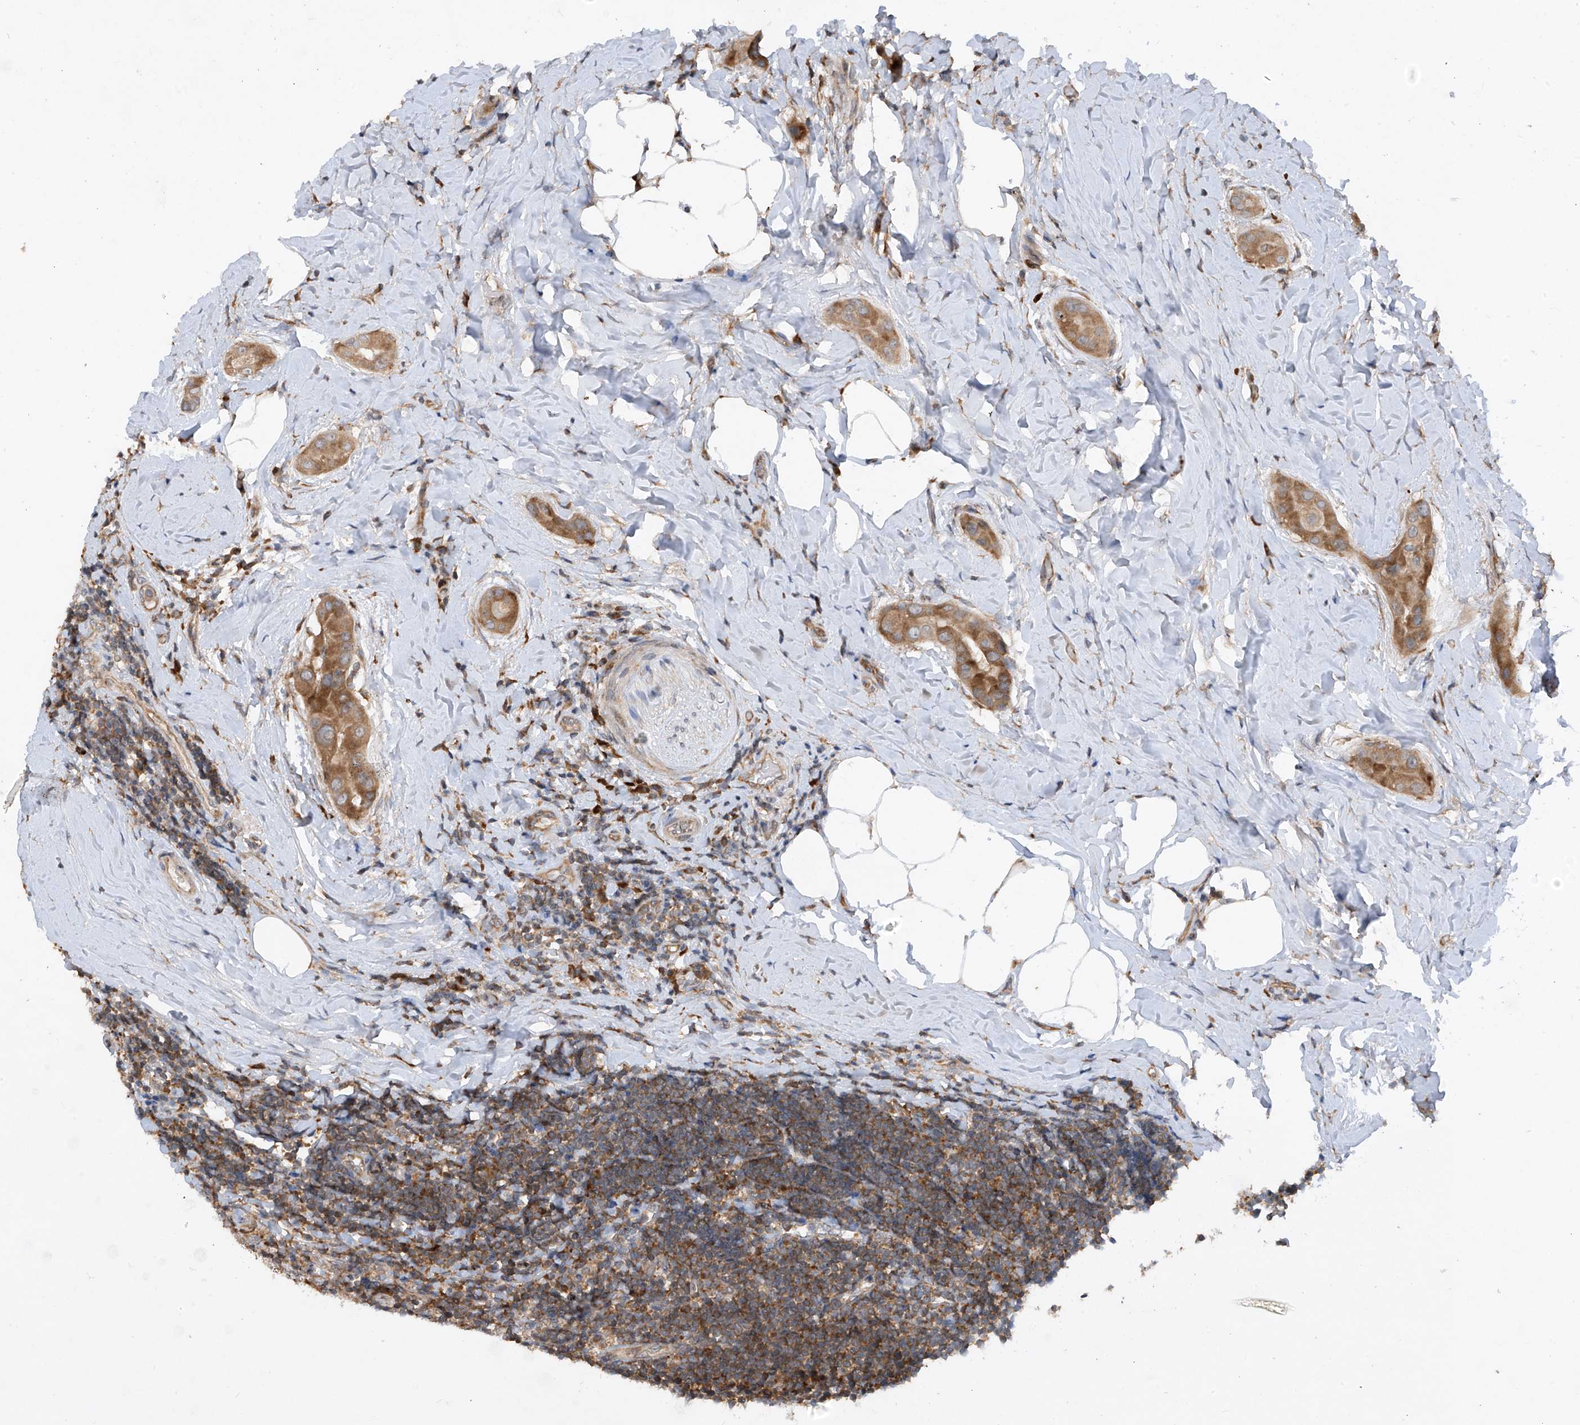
{"staining": {"intensity": "moderate", "quantity": ">75%", "location": "cytoplasmic/membranous"}, "tissue": "thyroid cancer", "cell_type": "Tumor cells", "image_type": "cancer", "snomed": [{"axis": "morphology", "description": "Papillary adenocarcinoma, NOS"}, {"axis": "topography", "description": "Thyroid gland"}], "caption": "Thyroid cancer tissue exhibits moderate cytoplasmic/membranous staining in about >75% of tumor cells, visualized by immunohistochemistry.", "gene": "RPL34", "patient": {"sex": "male", "age": 33}}